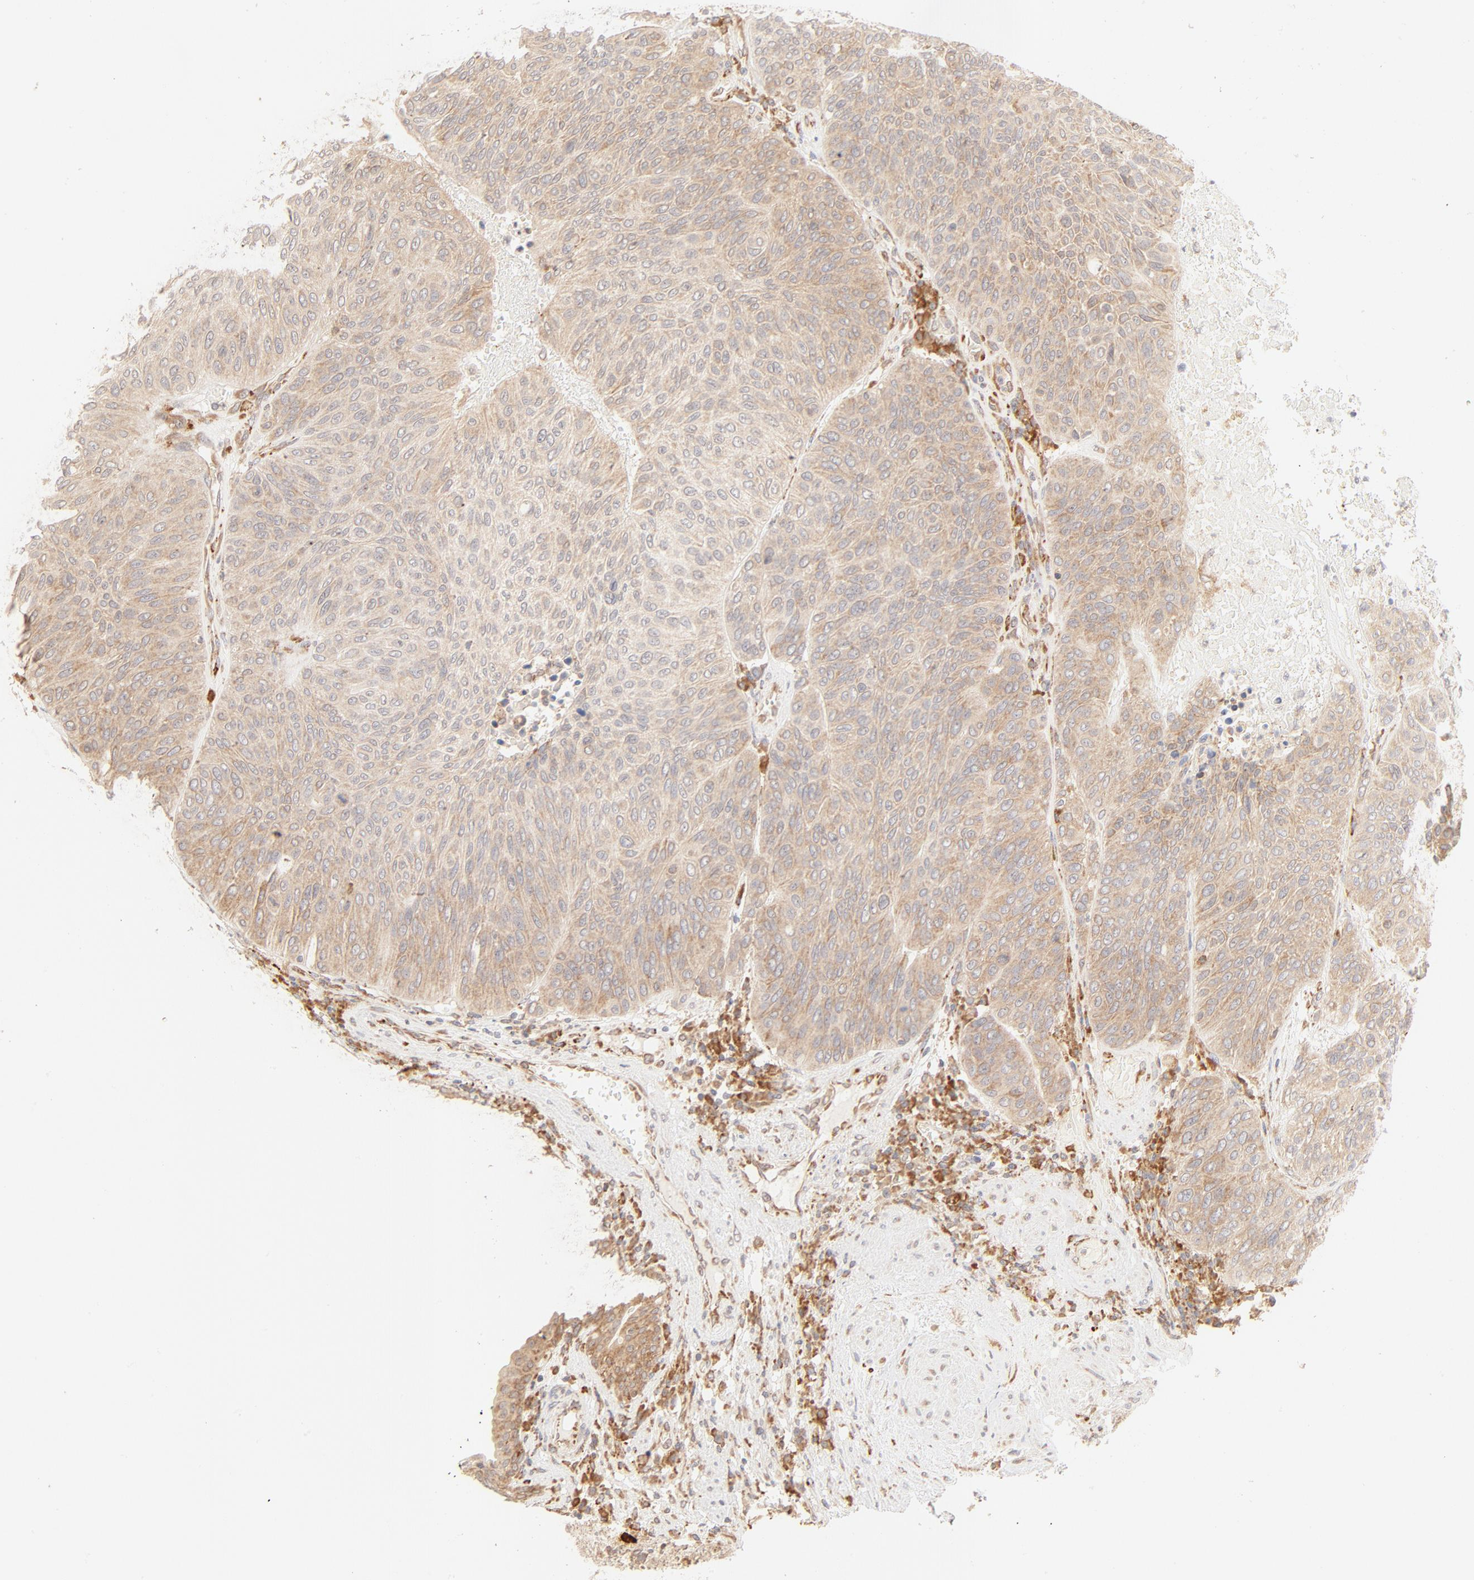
{"staining": {"intensity": "moderate", "quantity": ">75%", "location": "cytoplasmic/membranous"}, "tissue": "urothelial cancer", "cell_type": "Tumor cells", "image_type": "cancer", "snomed": [{"axis": "morphology", "description": "Urothelial carcinoma, High grade"}, {"axis": "topography", "description": "Urinary bladder"}], "caption": "Moderate cytoplasmic/membranous staining is present in approximately >75% of tumor cells in urothelial cancer. (DAB (3,3'-diaminobenzidine) IHC, brown staining for protein, blue staining for nuclei).", "gene": "PARP12", "patient": {"sex": "male", "age": 66}}